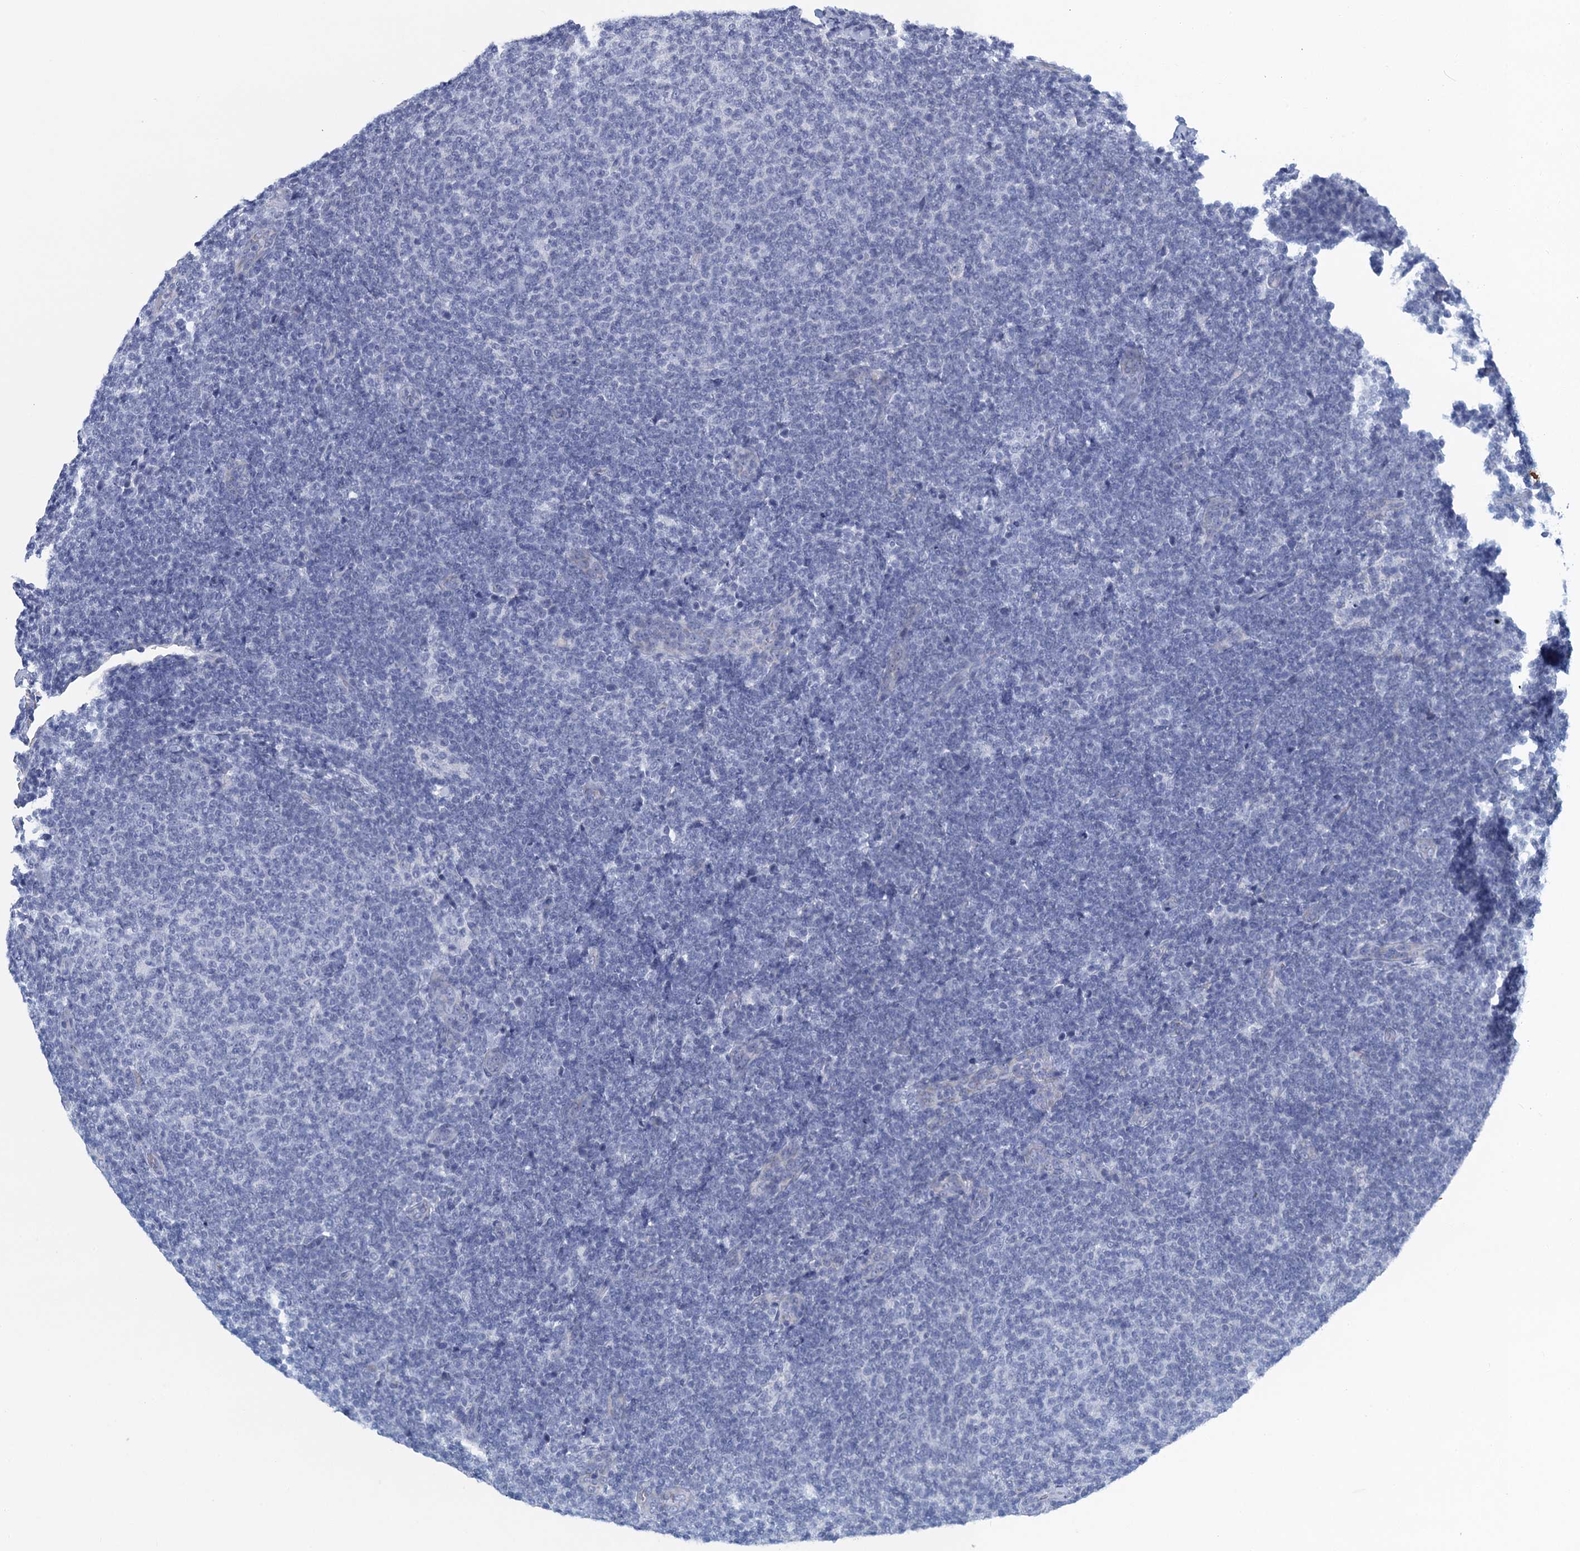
{"staining": {"intensity": "negative", "quantity": "none", "location": "none"}, "tissue": "lymphoma", "cell_type": "Tumor cells", "image_type": "cancer", "snomed": [{"axis": "morphology", "description": "Malignant lymphoma, non-Hodgkin's type, Low grade"}, {"axis": "topography", "description": "Lymph node"}], "caption": "DAB immunohistochemical staining of human lymphoma displays no significant expression in tumor cells. (DAB (3,3'-diaminobenzidine) immunohistochemistry (IHC) visualized using brightfield microscopy, high magnification).", "gene": "SCEL", "patient": {"sex": "male", "age": 66}}